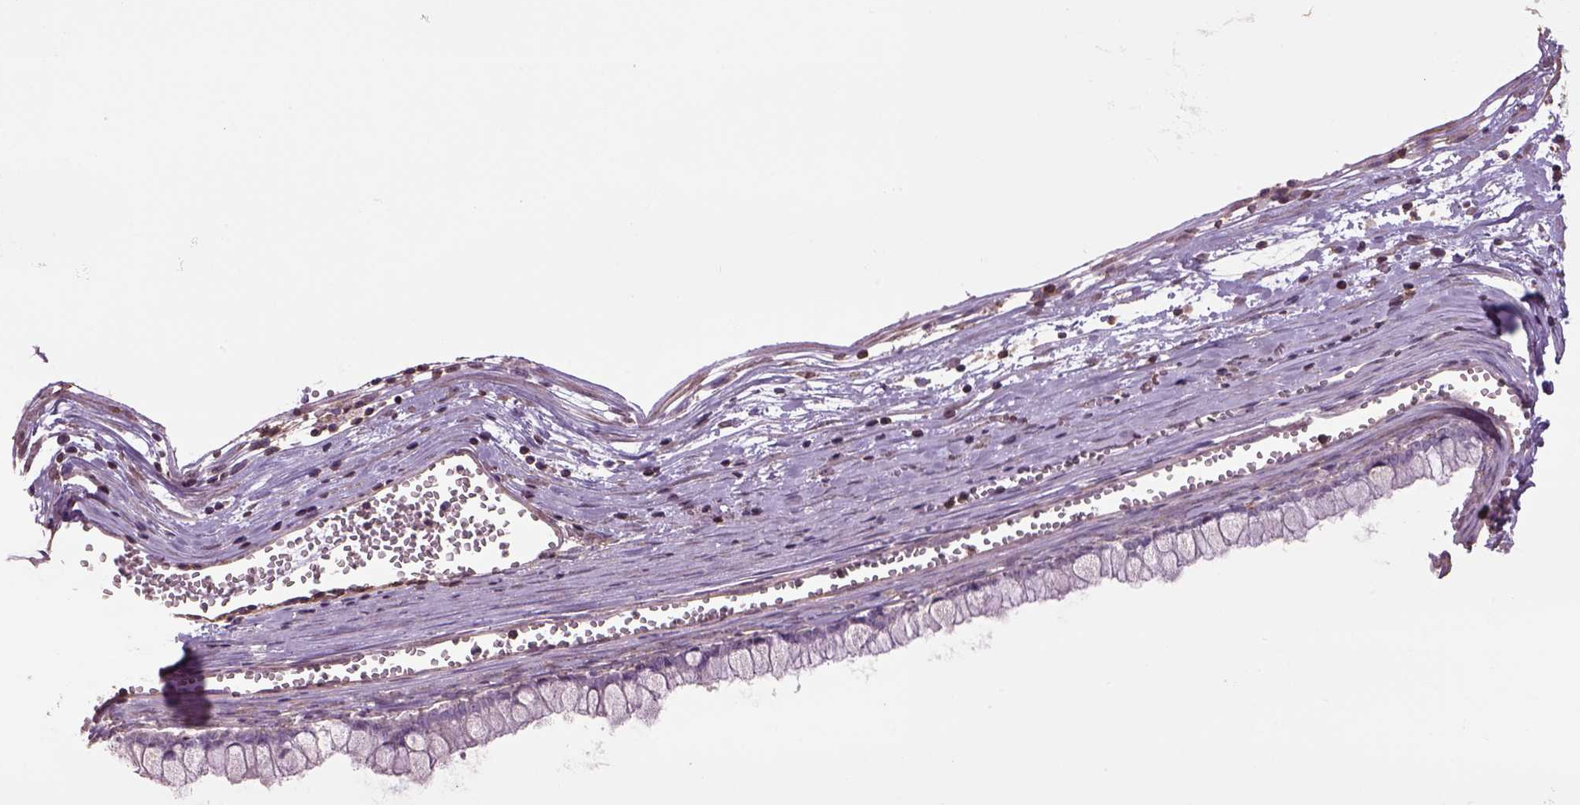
{"staining": {"intensity": "negative", "quantity": "none", "location": "none"}, "tissue": "ovarian cancer", "cell_type": "Tumor cells", "image_type": "cancer", "snomed": [{"axis": "morphology", "description": "Cystadenocarcinoma, mucinous, NOS"}, {"axis": "topography", "description": "Ovary"}], "caption": "Immunohistochemistry of human mucinous cystadenocarcinoma (ovarian) demonstrates no staining in tumor cells.", "gene": "LIN7A", "patient": {"sex": "female", "age": 67}}